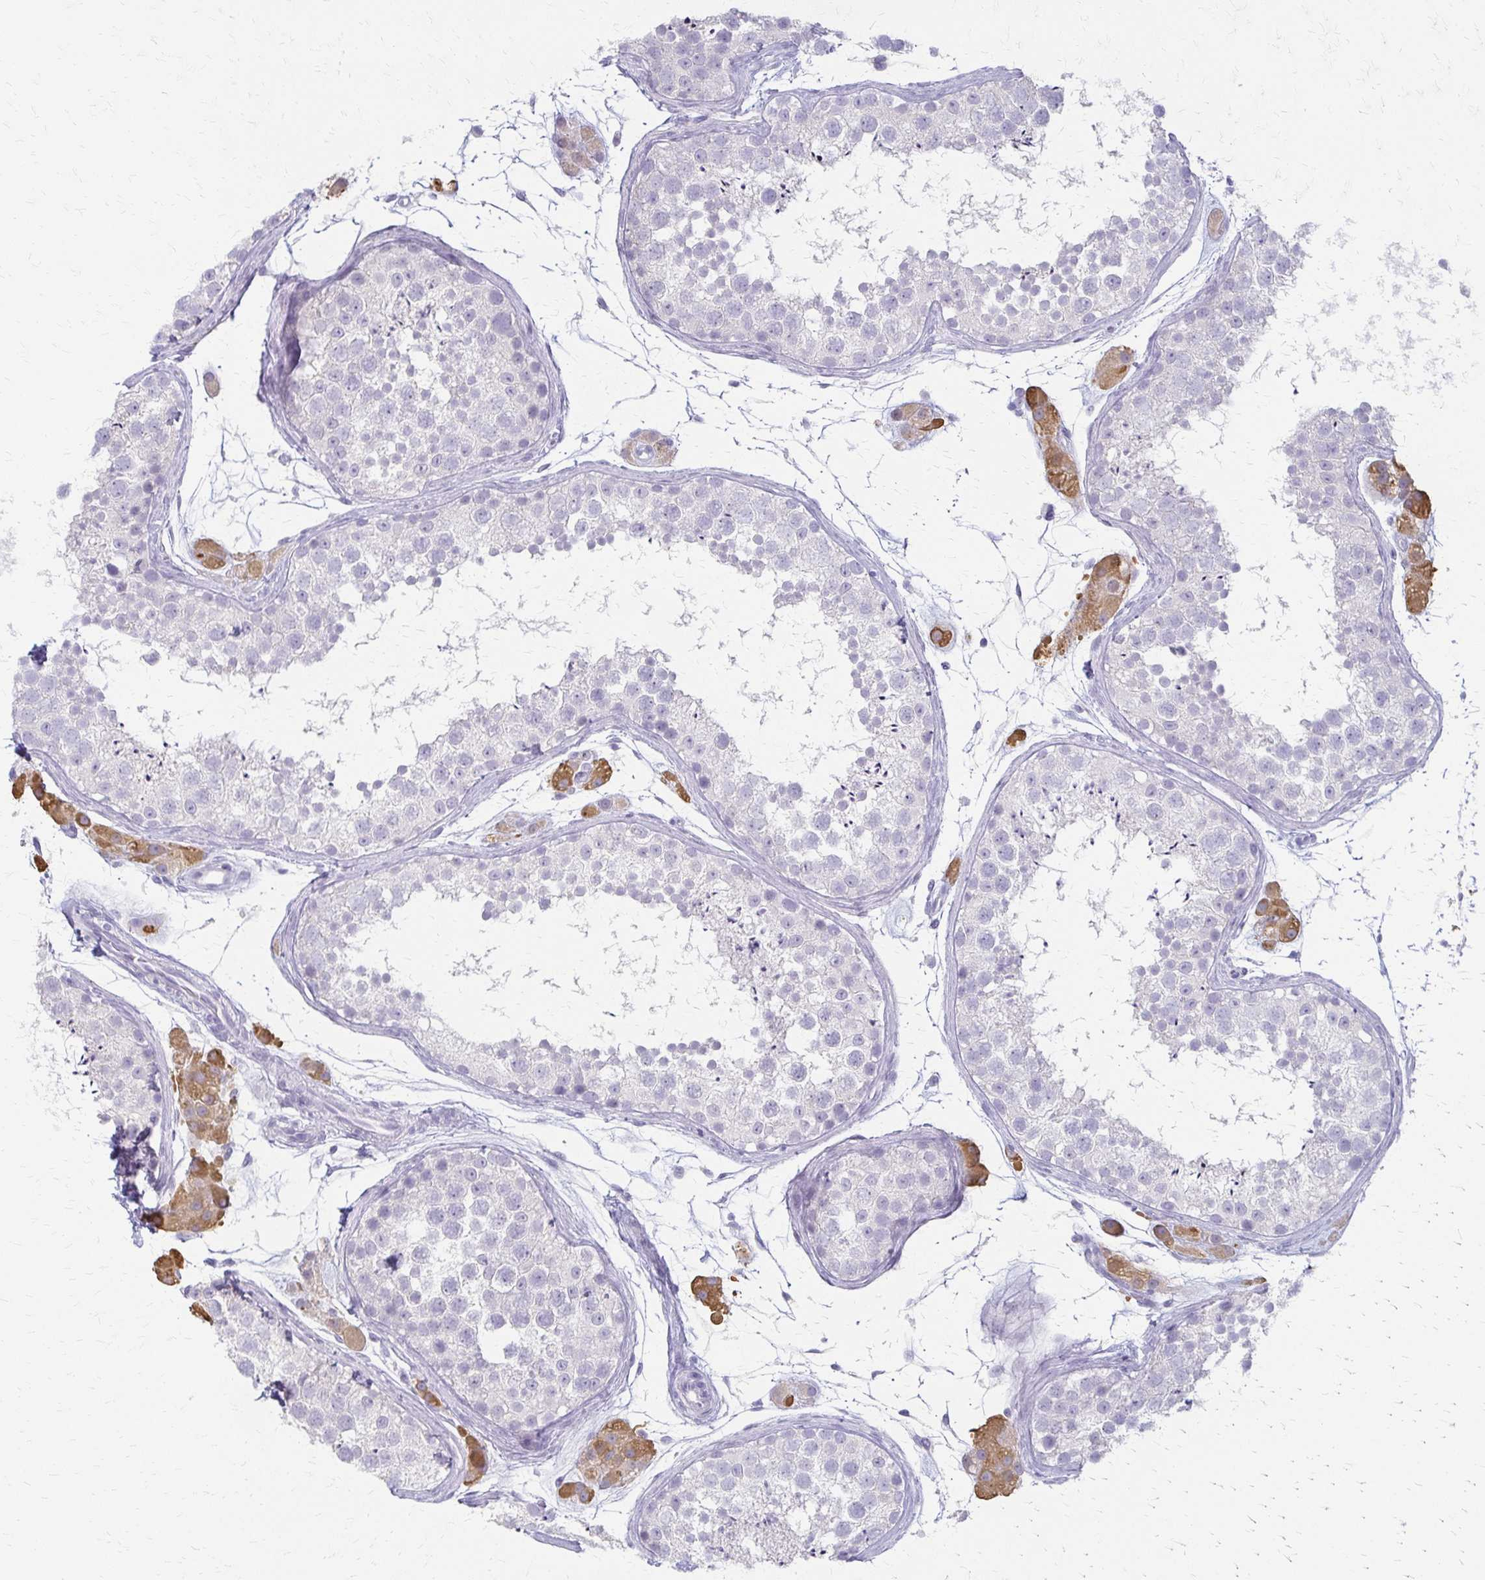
{"staining": {"intensity": "negative", "quantity": "none", "location": "none"}, "tissue": "testis", "cell_type": "Cells in seminiferous ducts", "image_type": "normal", "snomed": [{"axis": "morphology", "description": "Normal tissue, NOS"}, {"axis": "topography", "description": "Testis"}], "caption": "The micrograph displays no staining of cells in seminiferous ducts in normal testis.", "gene": "ACP5", "patient": {"sex": "male", "age": 41}}